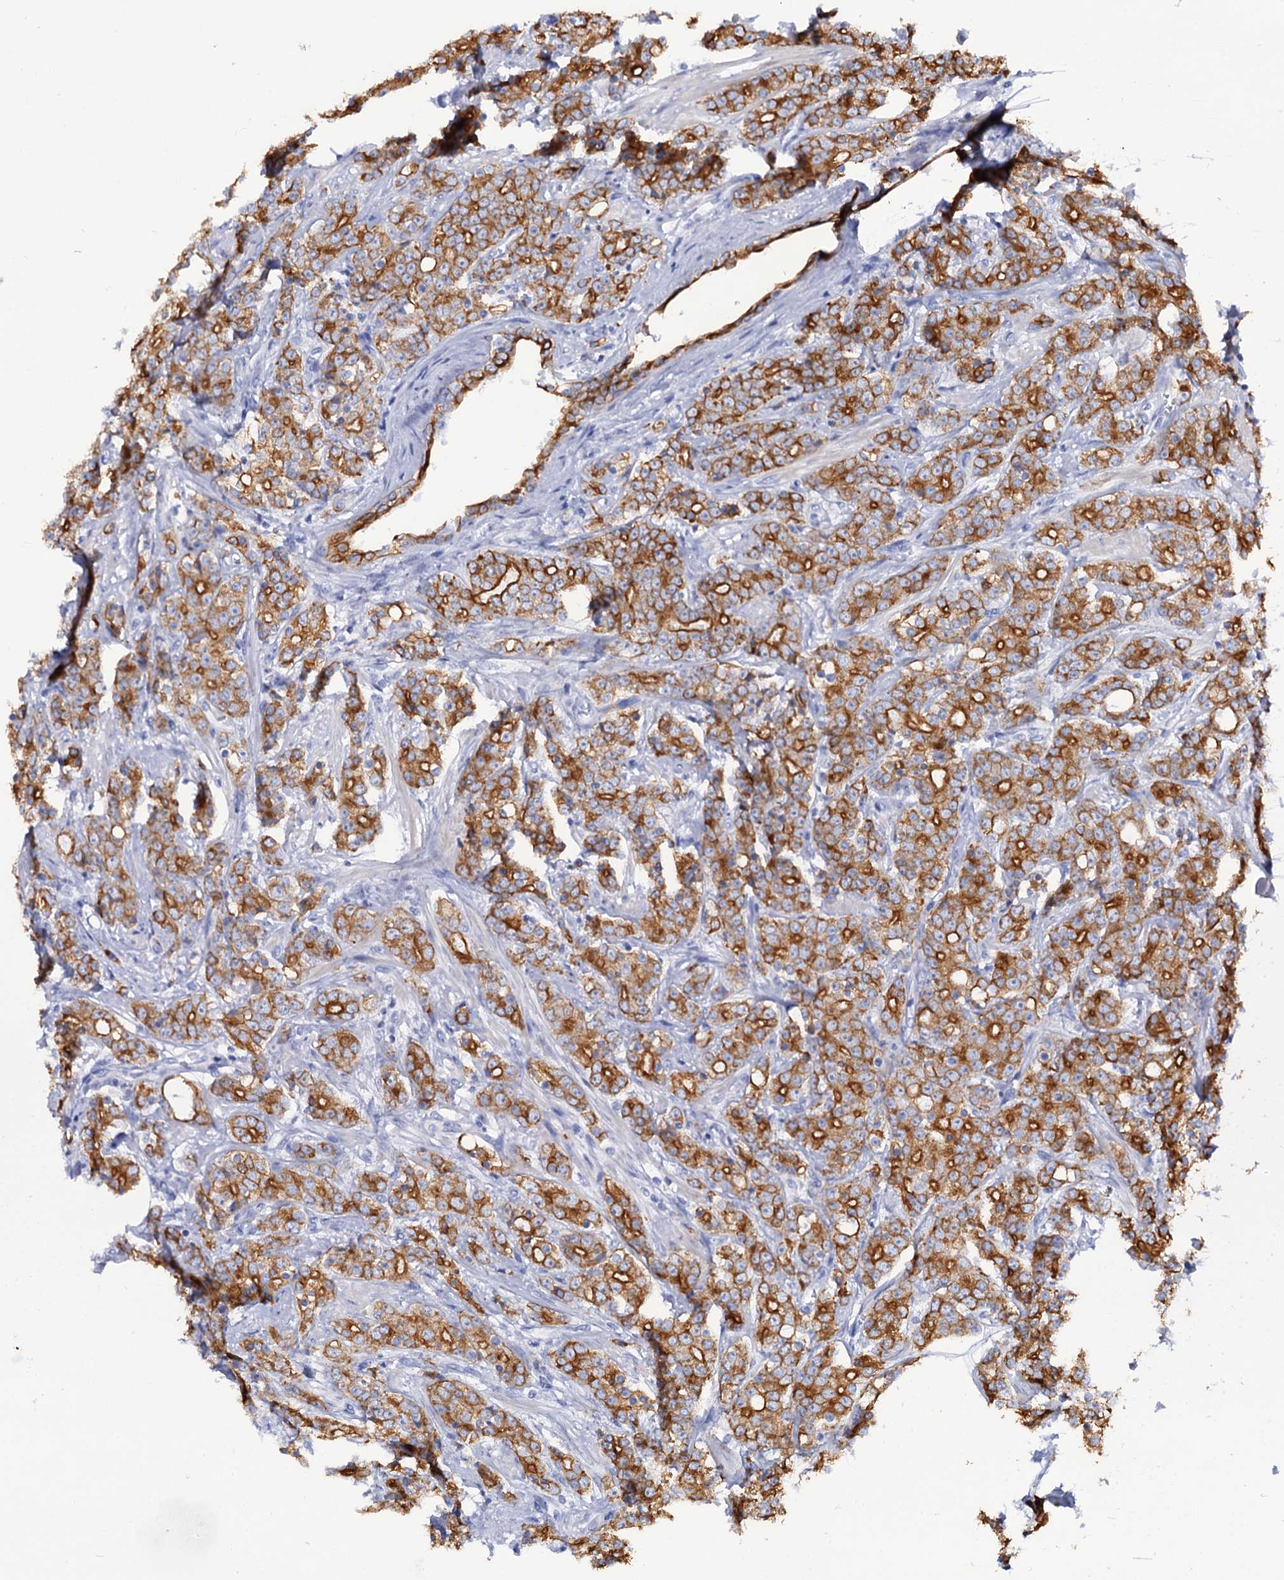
{"staining": {"intensity": "strong", "quantity": ">75%", "location": "cytoplasmic/membranous"}, "tissue": "prostate cancer", "cell_type": "Tumor cells", "image_type": "cancer", "snomed": [{"axis": "morphology", "description": "Adenocarcinoma, High grade"}, {"axis": "topography", "description": "Prostate"}], "caption": "Prostate cancer stained for a protein exhibits strong cytoplasmic/membranous positivity in tumor cells. (Brightfield microscopy of DAB IHC at high magnification).", "gene": "RAB3IP", "patient": {"sex": "male", "age": 62}}